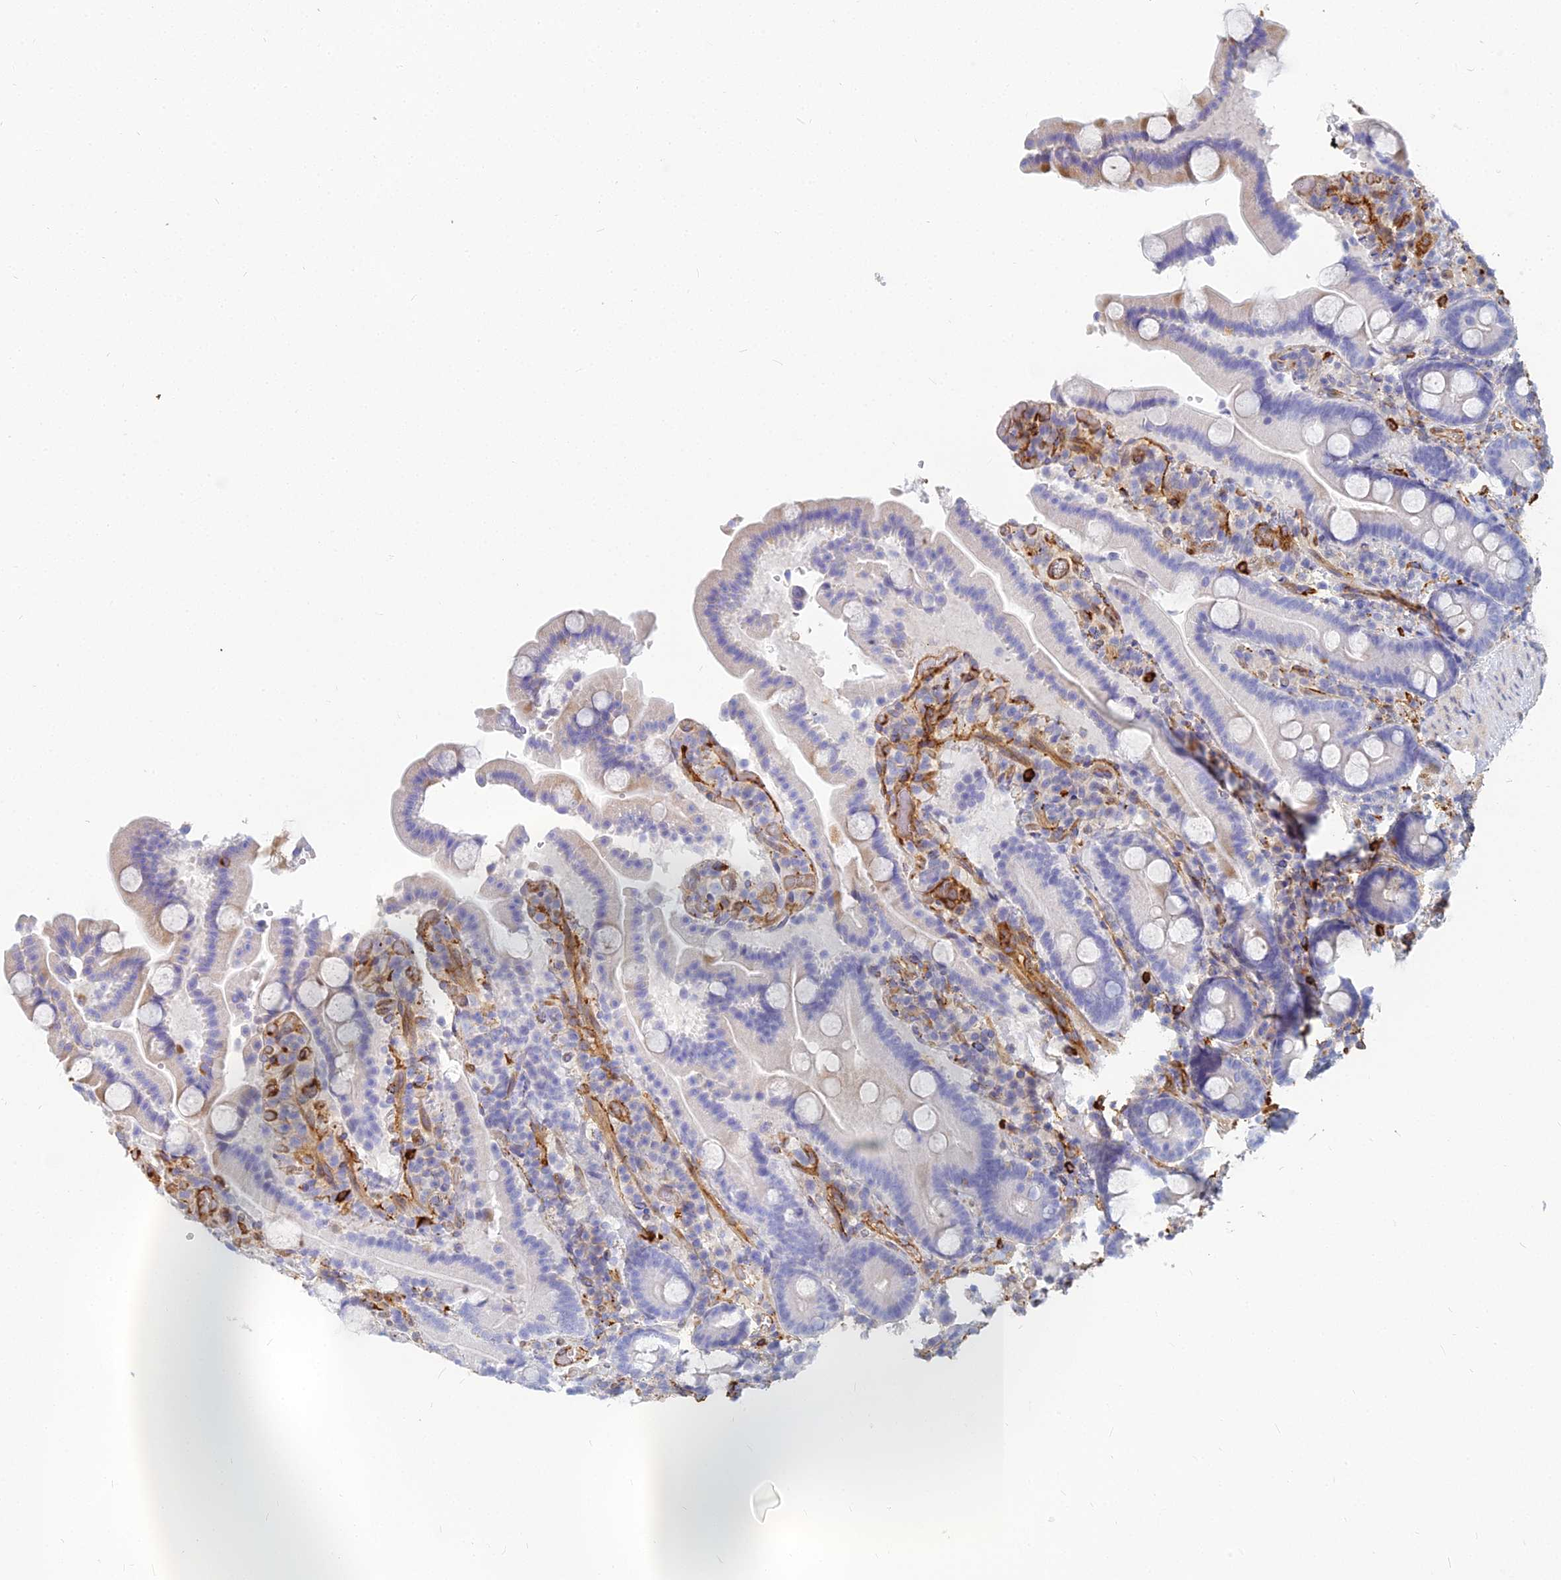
{"staining": {"intensity": "negative", "quantity": "none", "location": "none"}, "tissue": "duodenum", "cell_type": "Glandular cells", "image_type": "normal", "snomed": [{"axis": "morphology", "description": "Normal tissue, NOS"}, {"axis": "topography", "description": "Duodenum"}], "caption": "An IHC photomicrograph of benign duodenum is shown. There is no staining in glandular cells of duodenum.", "gene": "VAT1", "patient": {"sex": "male", "age": 55}}